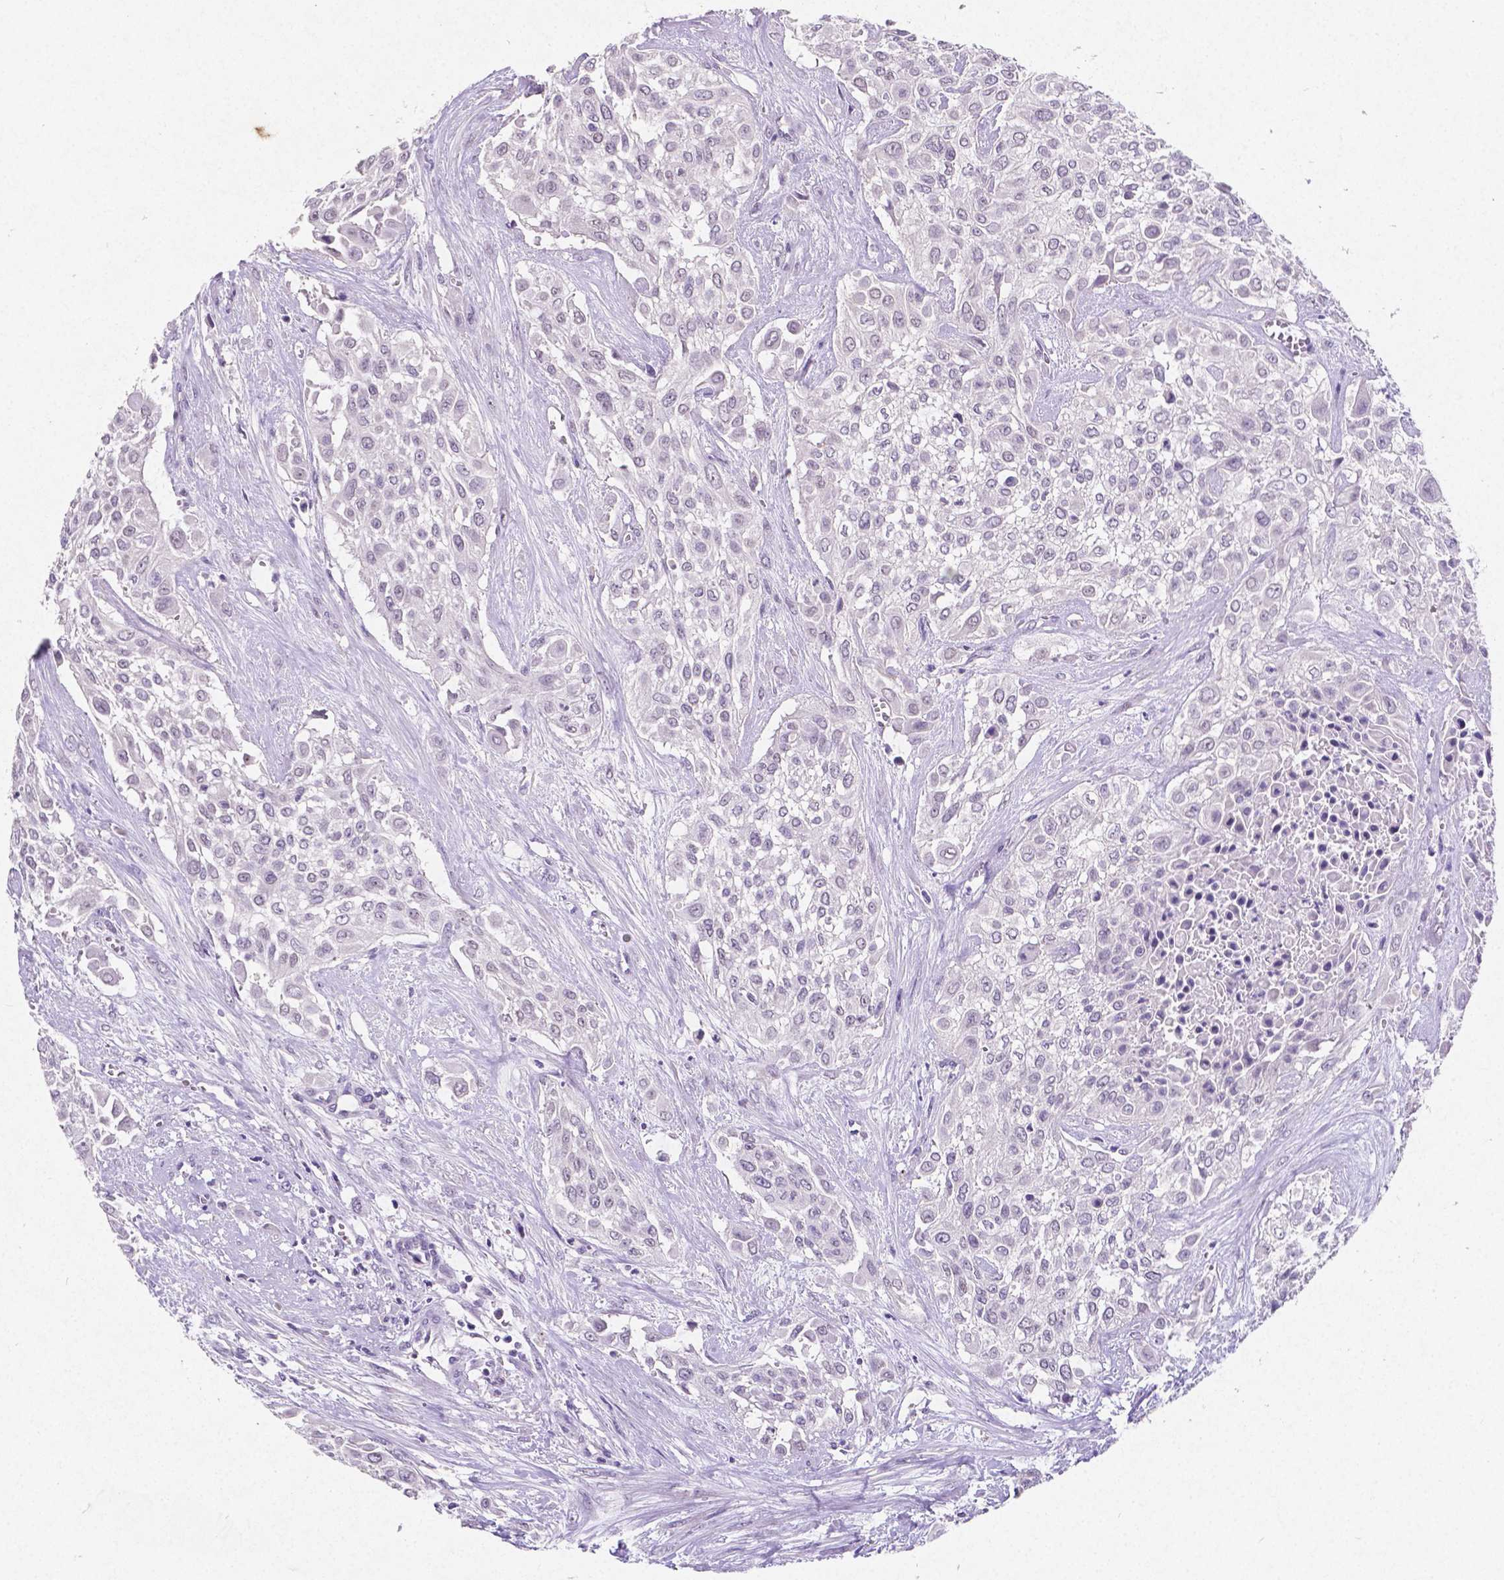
{"staining": {"intensity": "negative", "quantity": "none", "location": "none"}, "tissue": "urothelial cancer", "cell_type": "Tumor cells", "image_type": "cancer", "snomed": [{"axis": "morphology", "description": "Urothelial carcinoma, High grade"}, {"axis": "topography", "description": "Urinary bladder"}], "caption": "IHC of urothelial cancer reveals no expression in tumor cells.", "gene": "SATB2", "patient": {"sex": "male", "age": 57}}